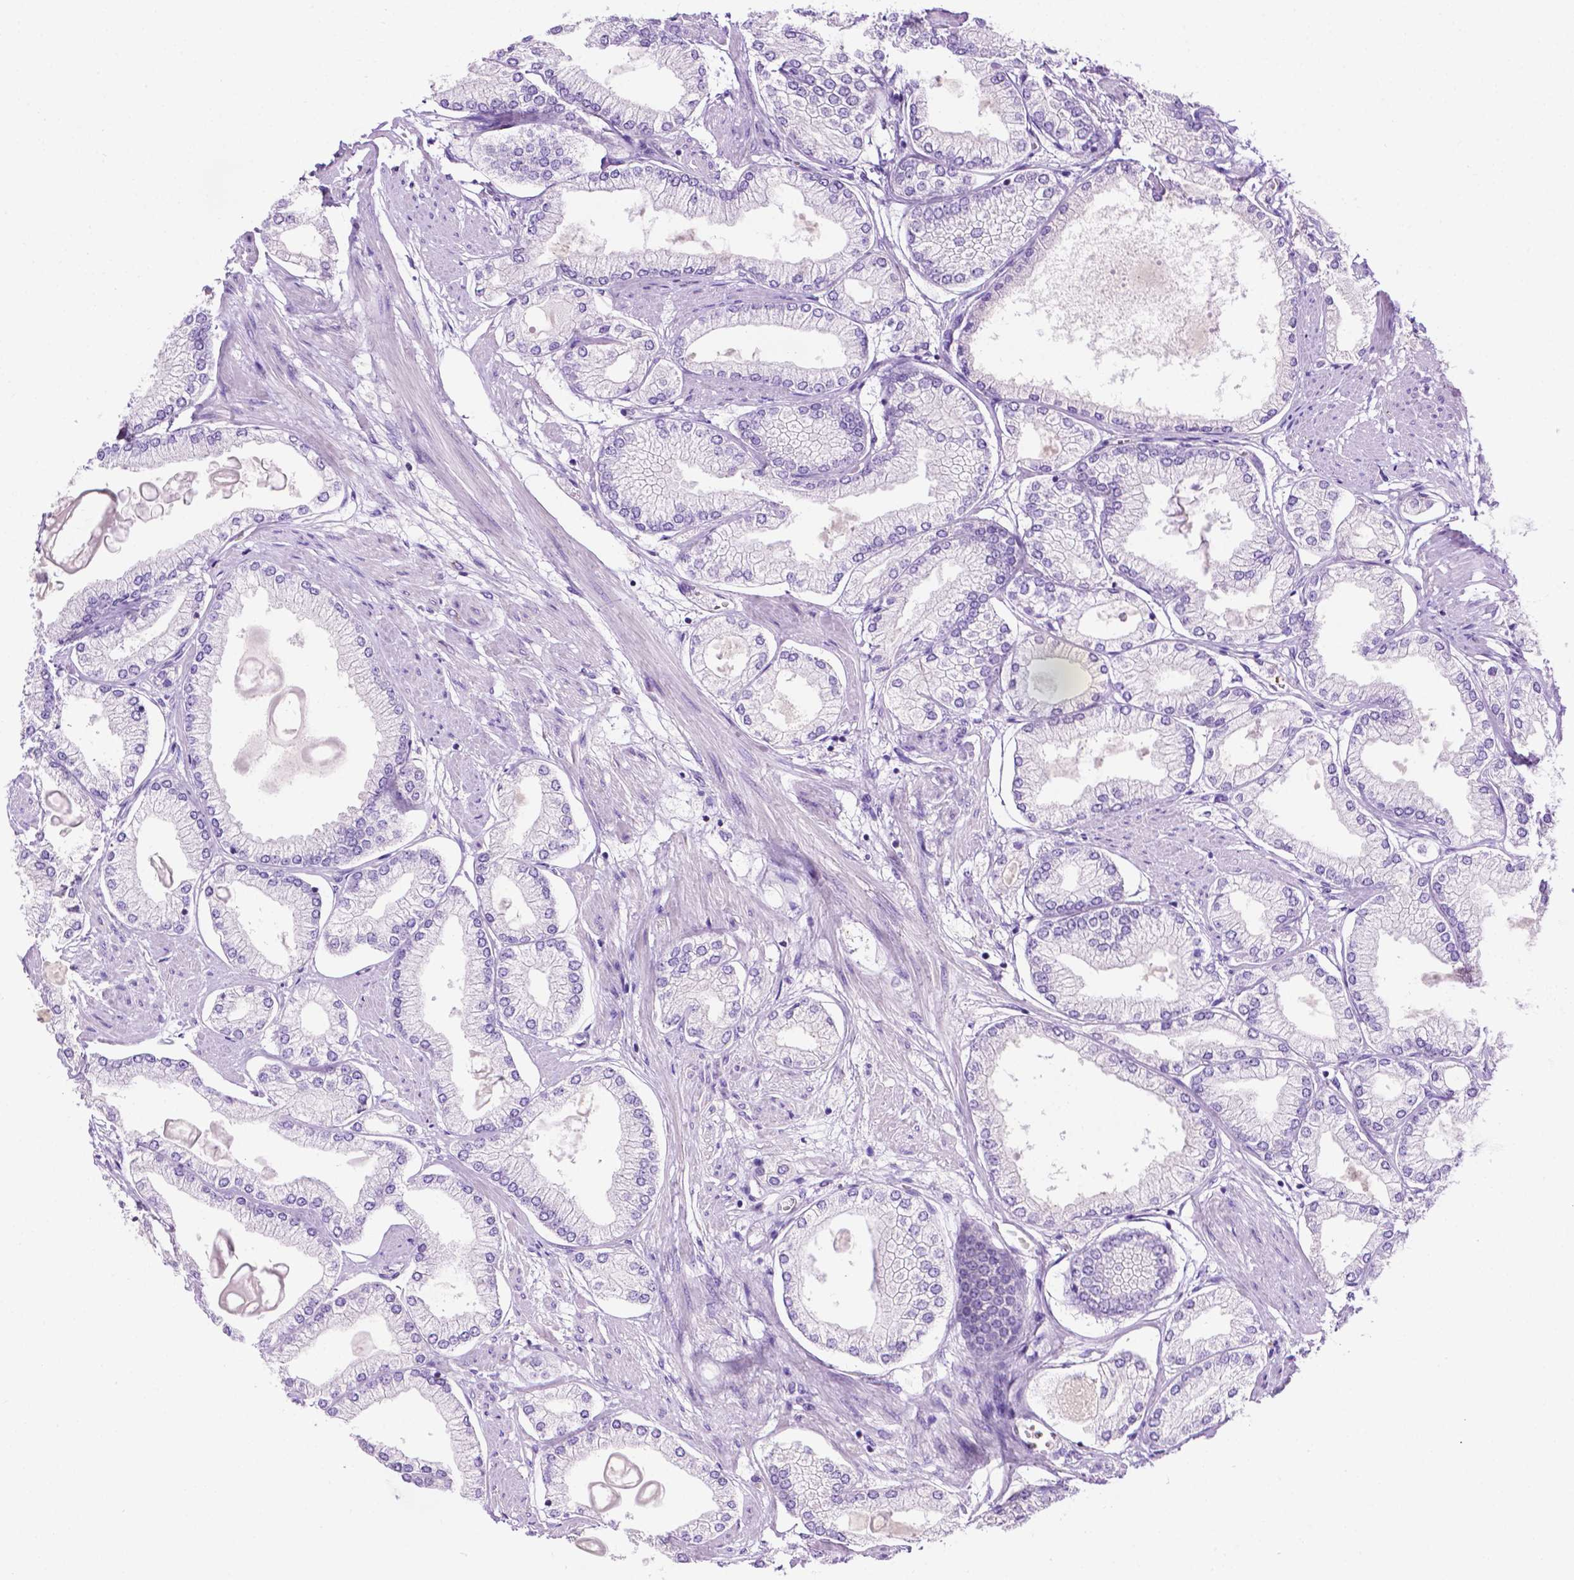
{"staining": {"intensity": "negative", "quantity": "none", "location": "none"}, "tissue": "prostate cancer", "cell_type": "Tumor cells", "image_type": "cancer", "snomed": [{"axis": "morphology", "description": "Adenocarcinoma, High grade"}, {"axis": "topography", "description": "Prostate"}], "caption": "A micrograph of prostate cancer (adenocarcinoma (high-grade)) stained for a protein demonstrates no brown staining in tumor cells.", "gene": "MMP27", "patient": {"sex": "male", "age": 68}}